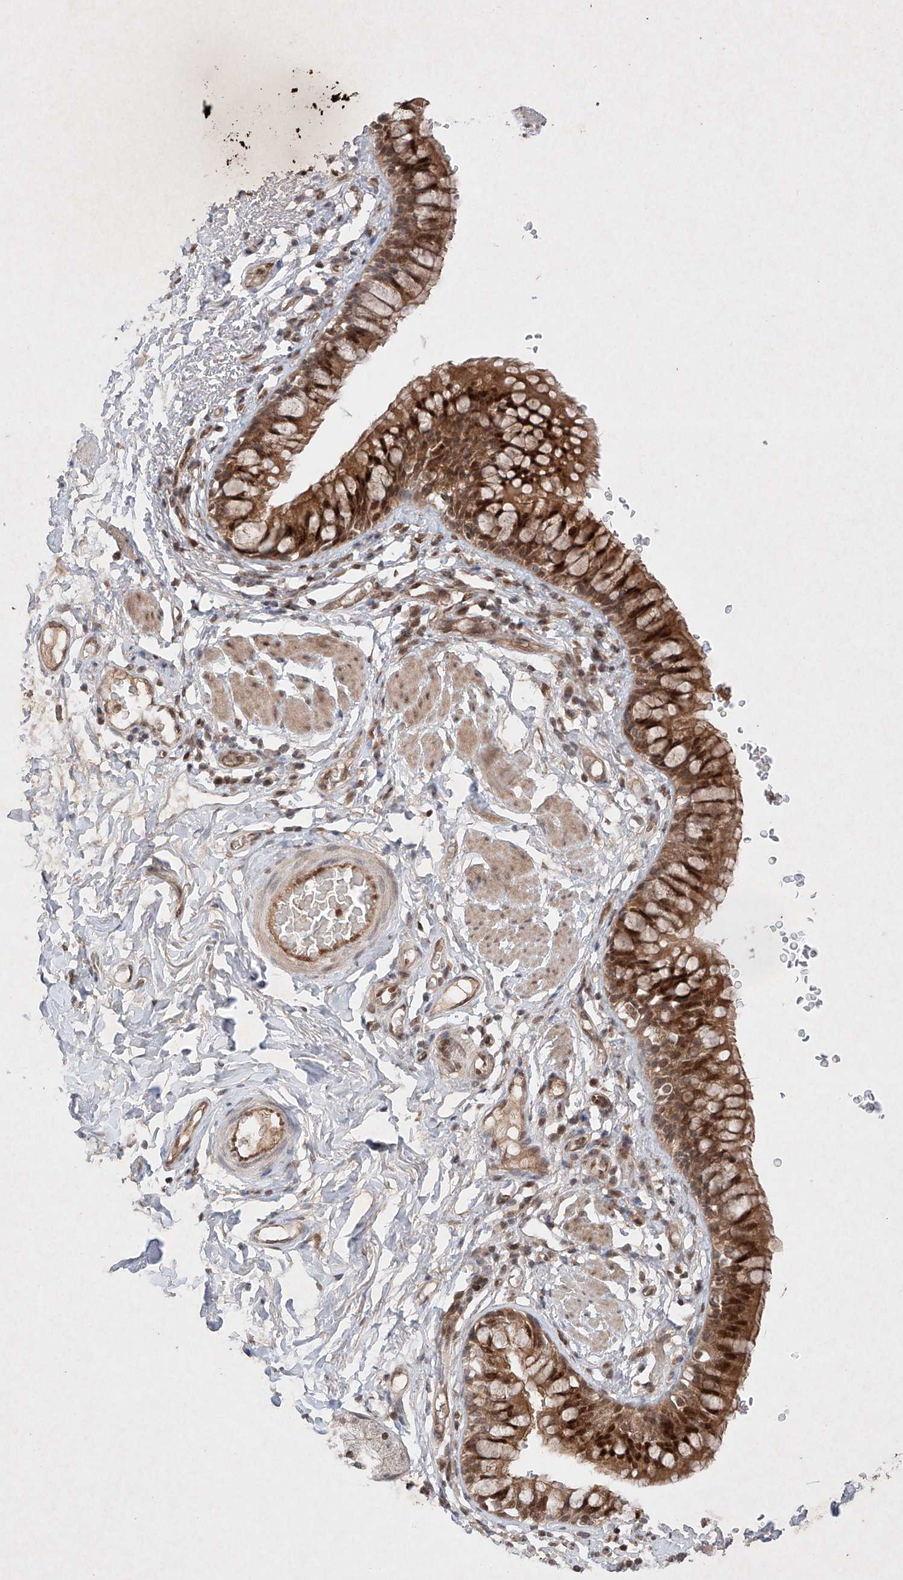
{"staining": {"intensity": "strong", "quantity": ">75%", "location": "cytoplasmic/membranous,nuclear"}, "tissue": "bronchus", "cell_type": "Respiratory epithelial cells", "image_type": "normal", "snomed": [{"axis": "morphology", "description": "Normal tissue, NOS"}, {"axis": "topography", "description": "Cartilage tissue"}, {"axis": "topography", "description": "Bronchus"}], "caption": "Strong cytoplasmic/membranous,nuclear staining for a protein is seen in approximately >75% of respiratory epithelial cells of benign bronchus using IHC.", "gene": "RNF31", "patient": {"sex": "female", "age": 36}}